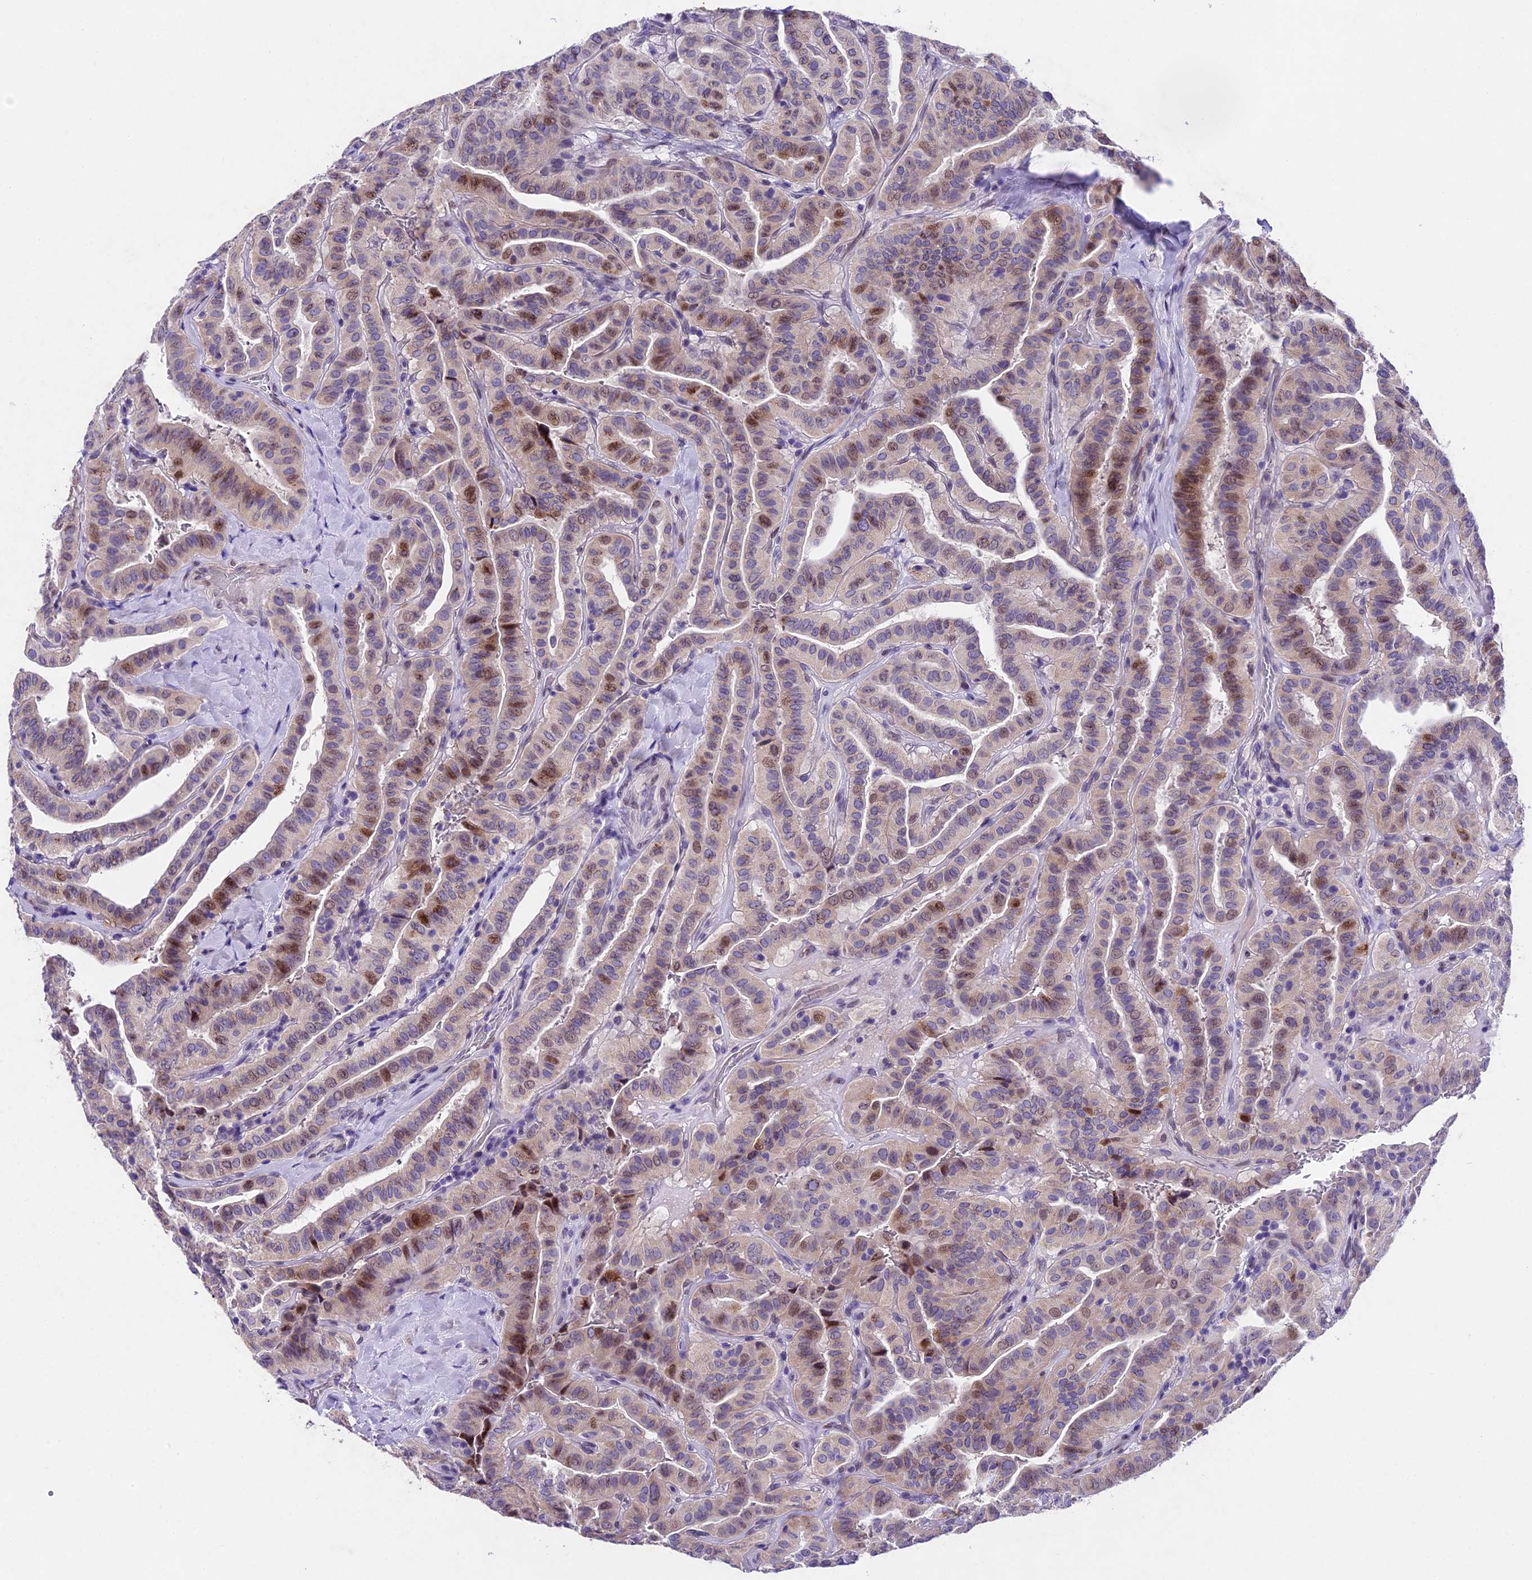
{"staining": {"intensity": "moderate", "quantity": "25%-75%", "location": "nuclear"}, "tissue": "thyroid cancer", "cell_type": "Tumor cells", "image_type": "cancer", "snomed": [{"axis": "morphology", "description": "Papillary adenocarcinoma, NOS"}, {"axis": "topography", "description": "Thyroid gland"}], "caption": "A micrograph of thyroid papillary adenocarcinoma stained for a protein shows moderate nuclear brown staining in tumor cells.", "gene": "IFT140", "patient": {"sex": "male", "age": 77}}